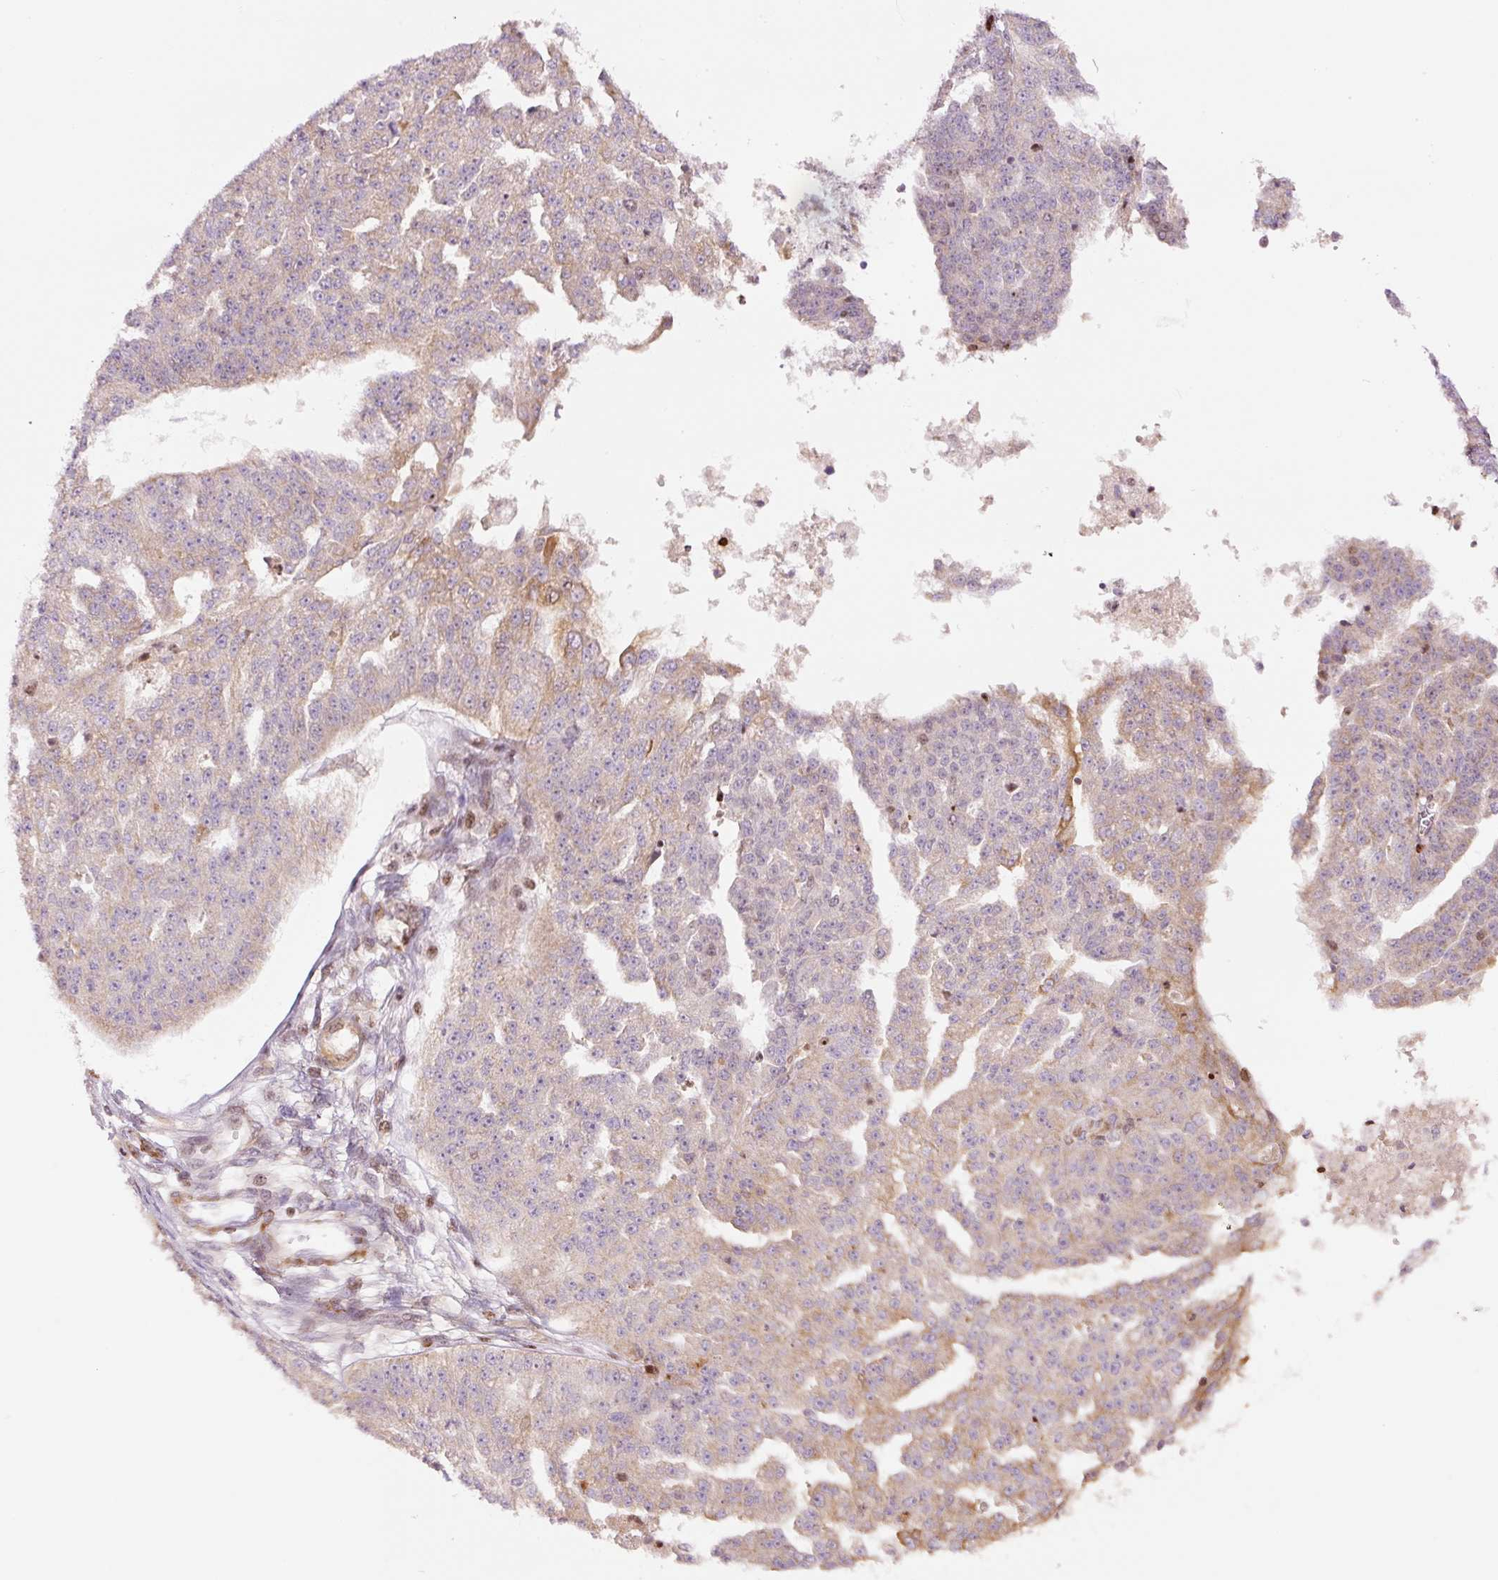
{"staining": {"intensity": "weak", "quantity": "25%-75%", "location": "cytoplasmic/membranous"}, "tissue": "ovarian cancer", "cell_type": "Tumor cells", "image_type": "cancer", "snomed": [{"axis": "morphology", "description": "Cystadenocarcinoma, serous, NOS"}, {"axis": "topography", "description": "Ovary"}], "caption": "The immunohistochemical stain labels weak cytoplasmic/membranous positivity in tumor cells of ovarian cancer (serous cystadenocarcinoma) tissue. (brown staining indicates protein expression, while blue staining denotes nuclei).", "gene": "TMEM8B", "patient": {"sex": "female", "age": 58}}